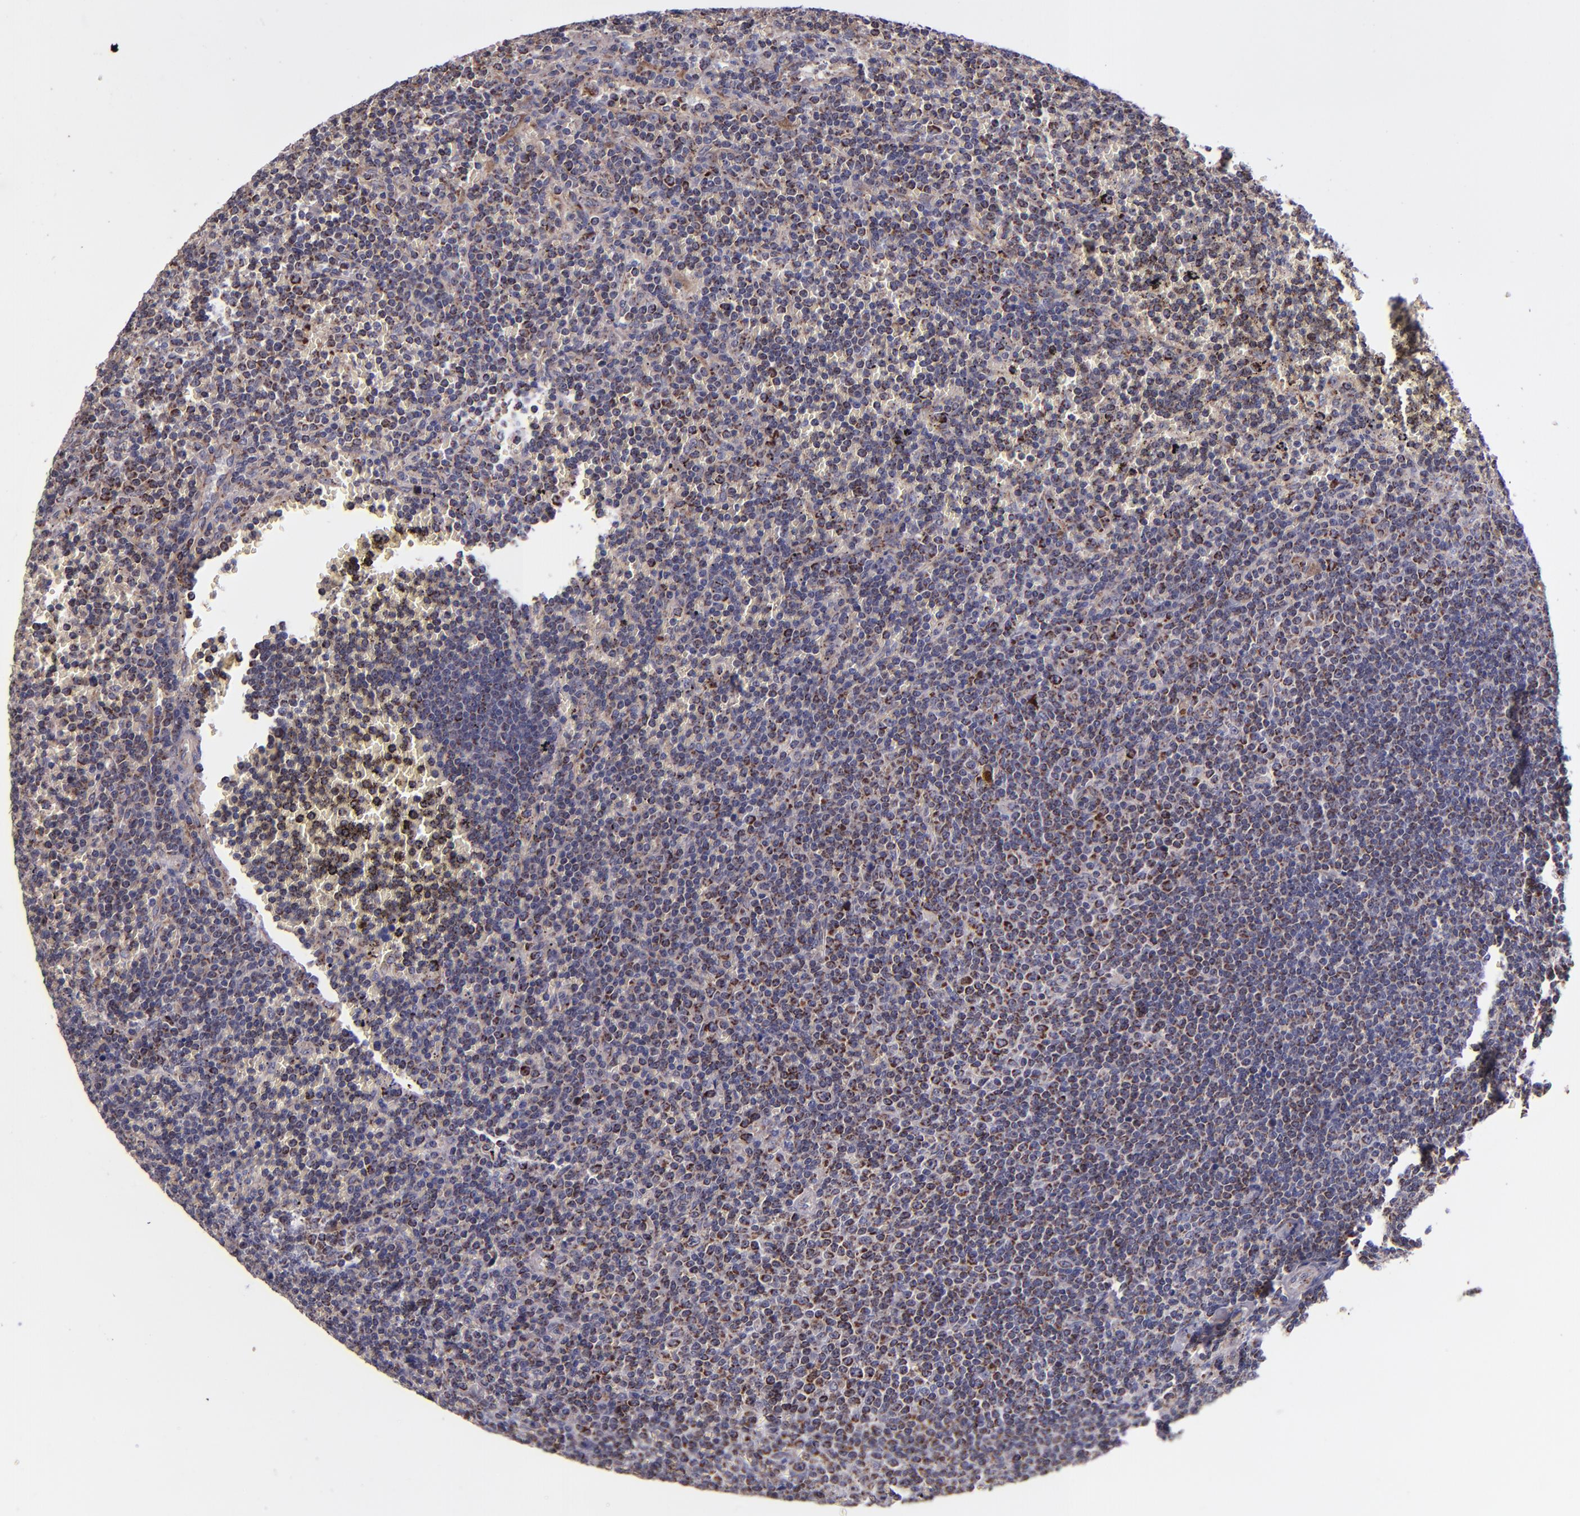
{"staining": {"intensity": "moderate", "quantity": "<25%", "location": "cytoplasmic/membranous"}, "tissue": "lymphoma", "cell_type": "Tumor cells", "image_type": "cancer", "snomed": [{"axis": "morphology", "description": "Malignant lymphoma, non-Hodgkin's type, Low grade"}, {"axis": "topography", "description": "Spleen"}], "caption": "Lymphoma was stained to show a protein in brown. There is low levels of moderate cytoplasmic/membranous positivity in approximately <25% of tumor cells. The protein is shown in brown color, while the nuclei are stained blue.", "gene": "SHC1", "patient": {"sex": "male", "age": 80}}